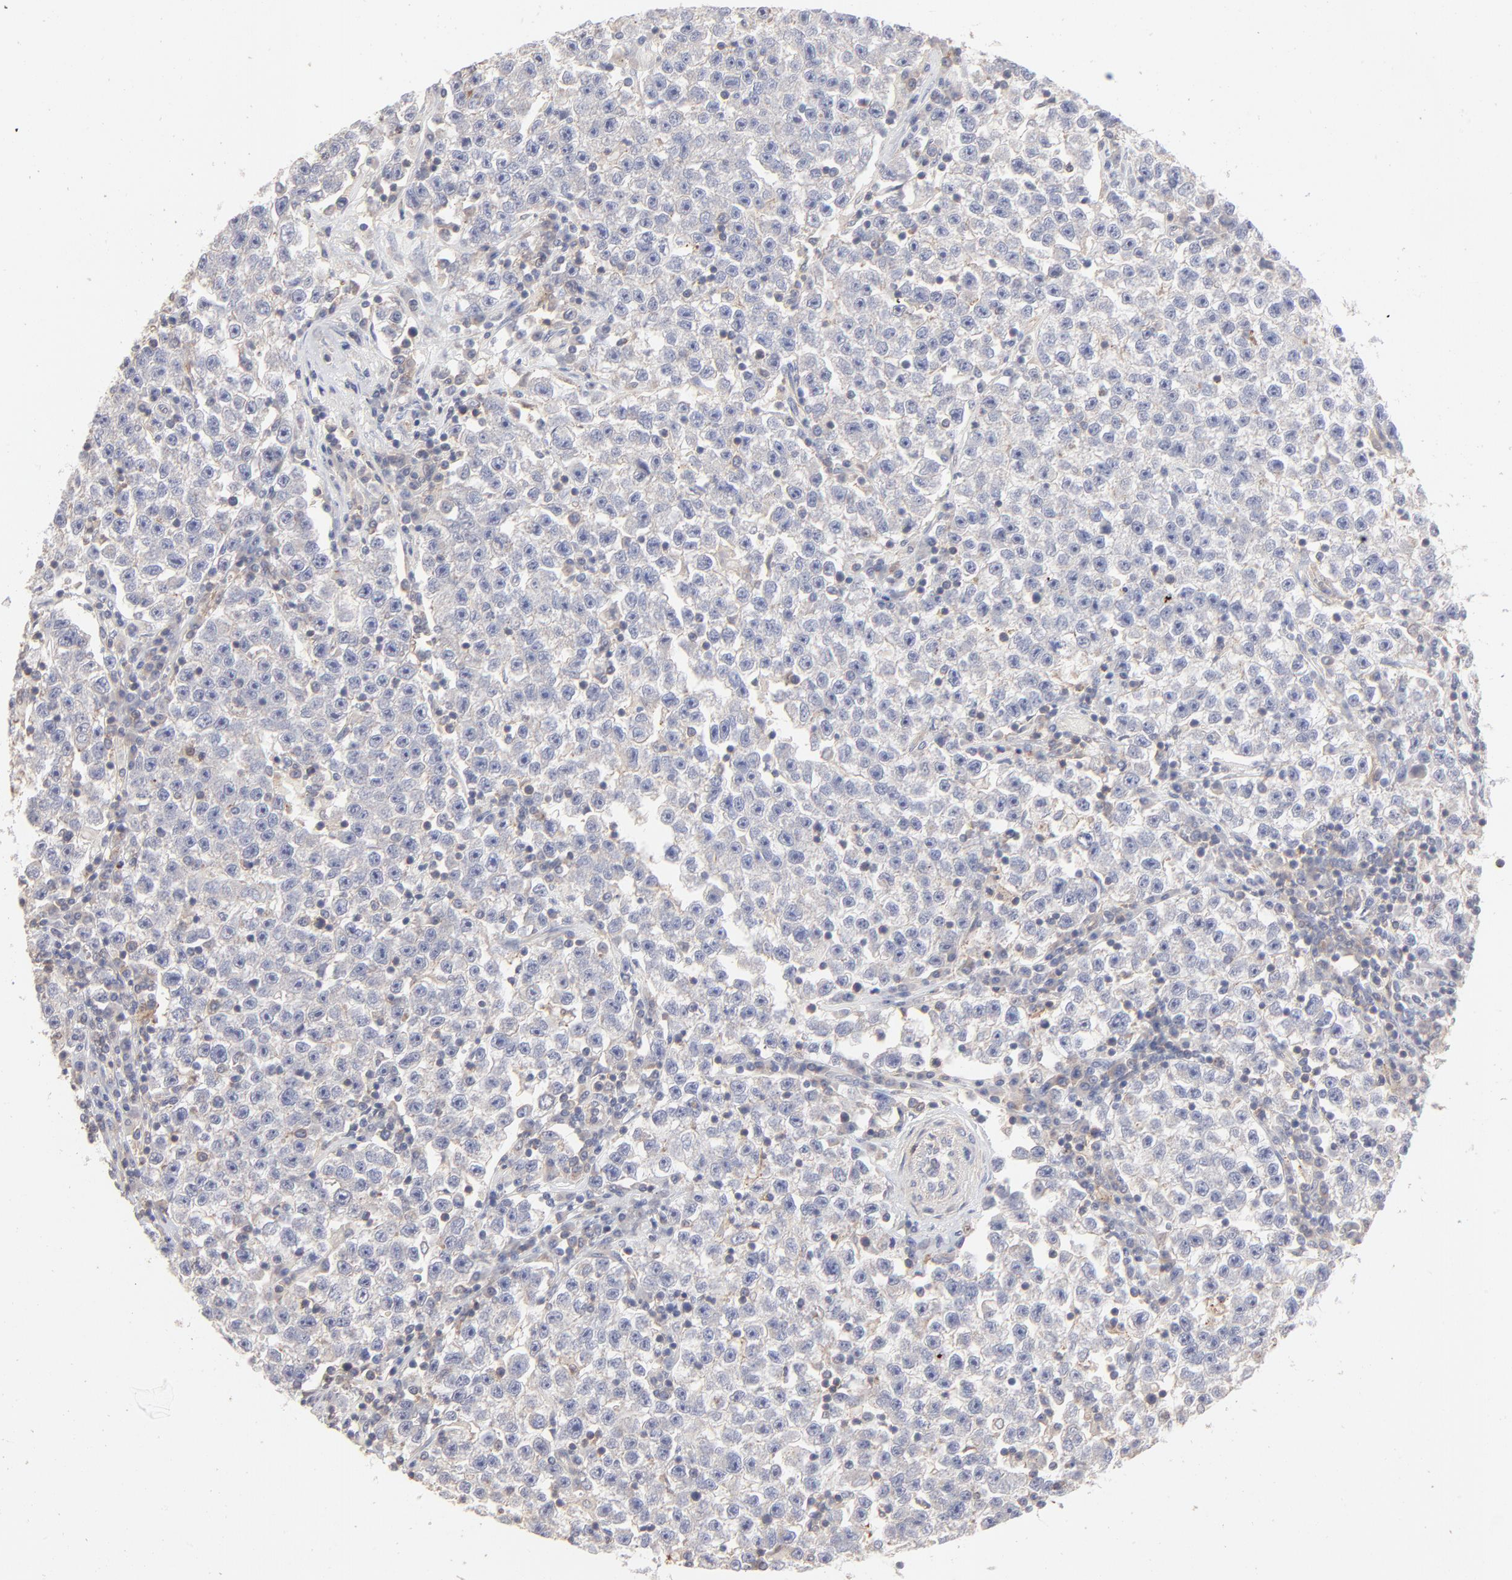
{"staining": {"intensity": "negative", "quantity": "none", "location": "none"}, "tissue": "testis cancer", "cell_type": "Tumor cells", "image_type": "cancer", "snomed": [{"axis": "morphology", "description": "Seminoma, NOS"}, {"axis": "topography", "description": "Testis"}], "caption": "The IHC photomicrograph has no significant positivity in tumor cells of testis cancer tissue.", "gene": "ARHGEF6", "patient": {"sex": "male", "age": 22}}